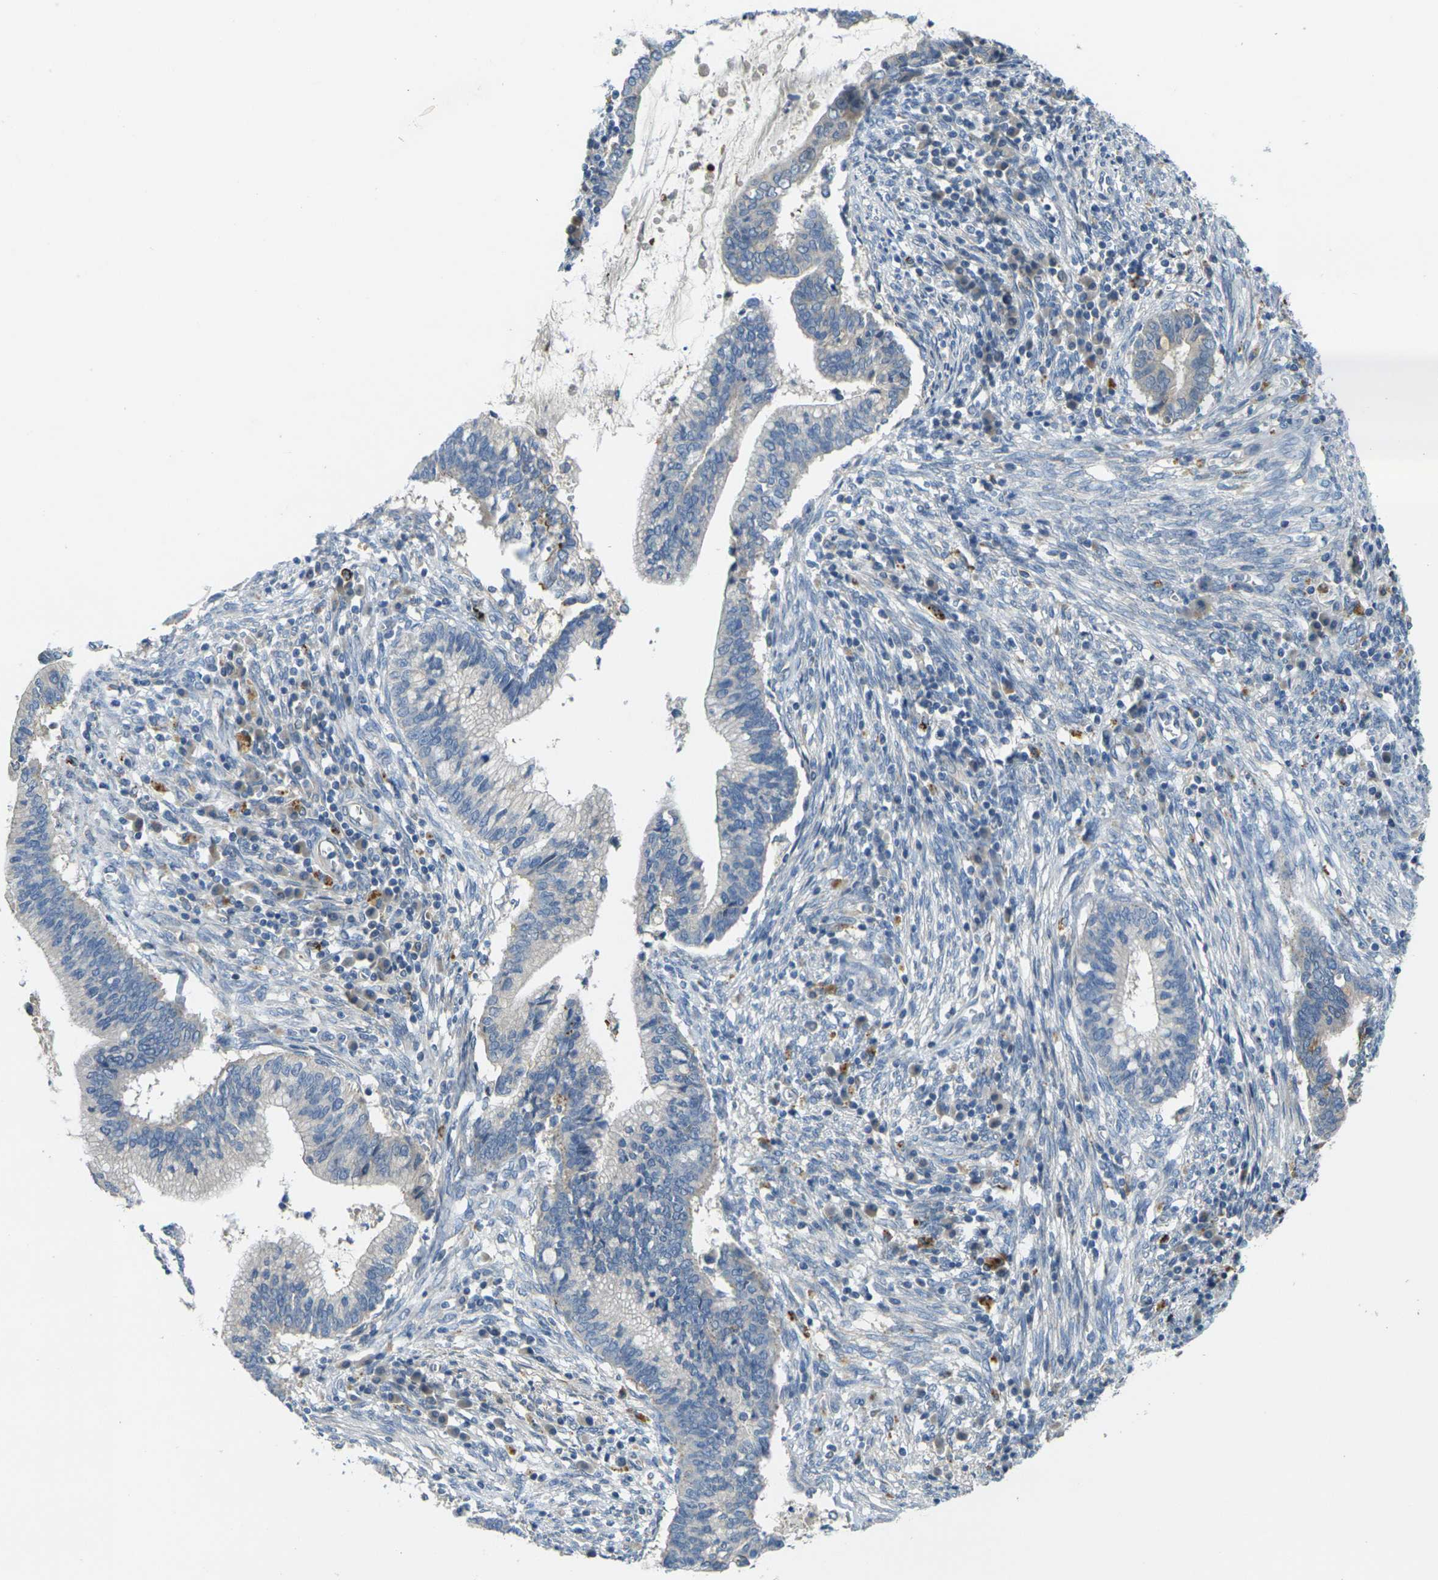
{"staining": {"intensity": "negative", "quantity": "none", "location": "none"}, "tissue": "cervical cancer", "cell_type": "Tumor cells", "image_type": "cancer", "snomed": [{"axis": "morphology", "description": "Adenocarcinoma, NOS"}, {"axis": "topography", "description": "Cervix"}], "caption": "Tumor cells show no significant protein expression in cervical cancer (adenocarcinoma).", "gene": "CYP2C8", "patient": {"sex": "female", "age": 44}}